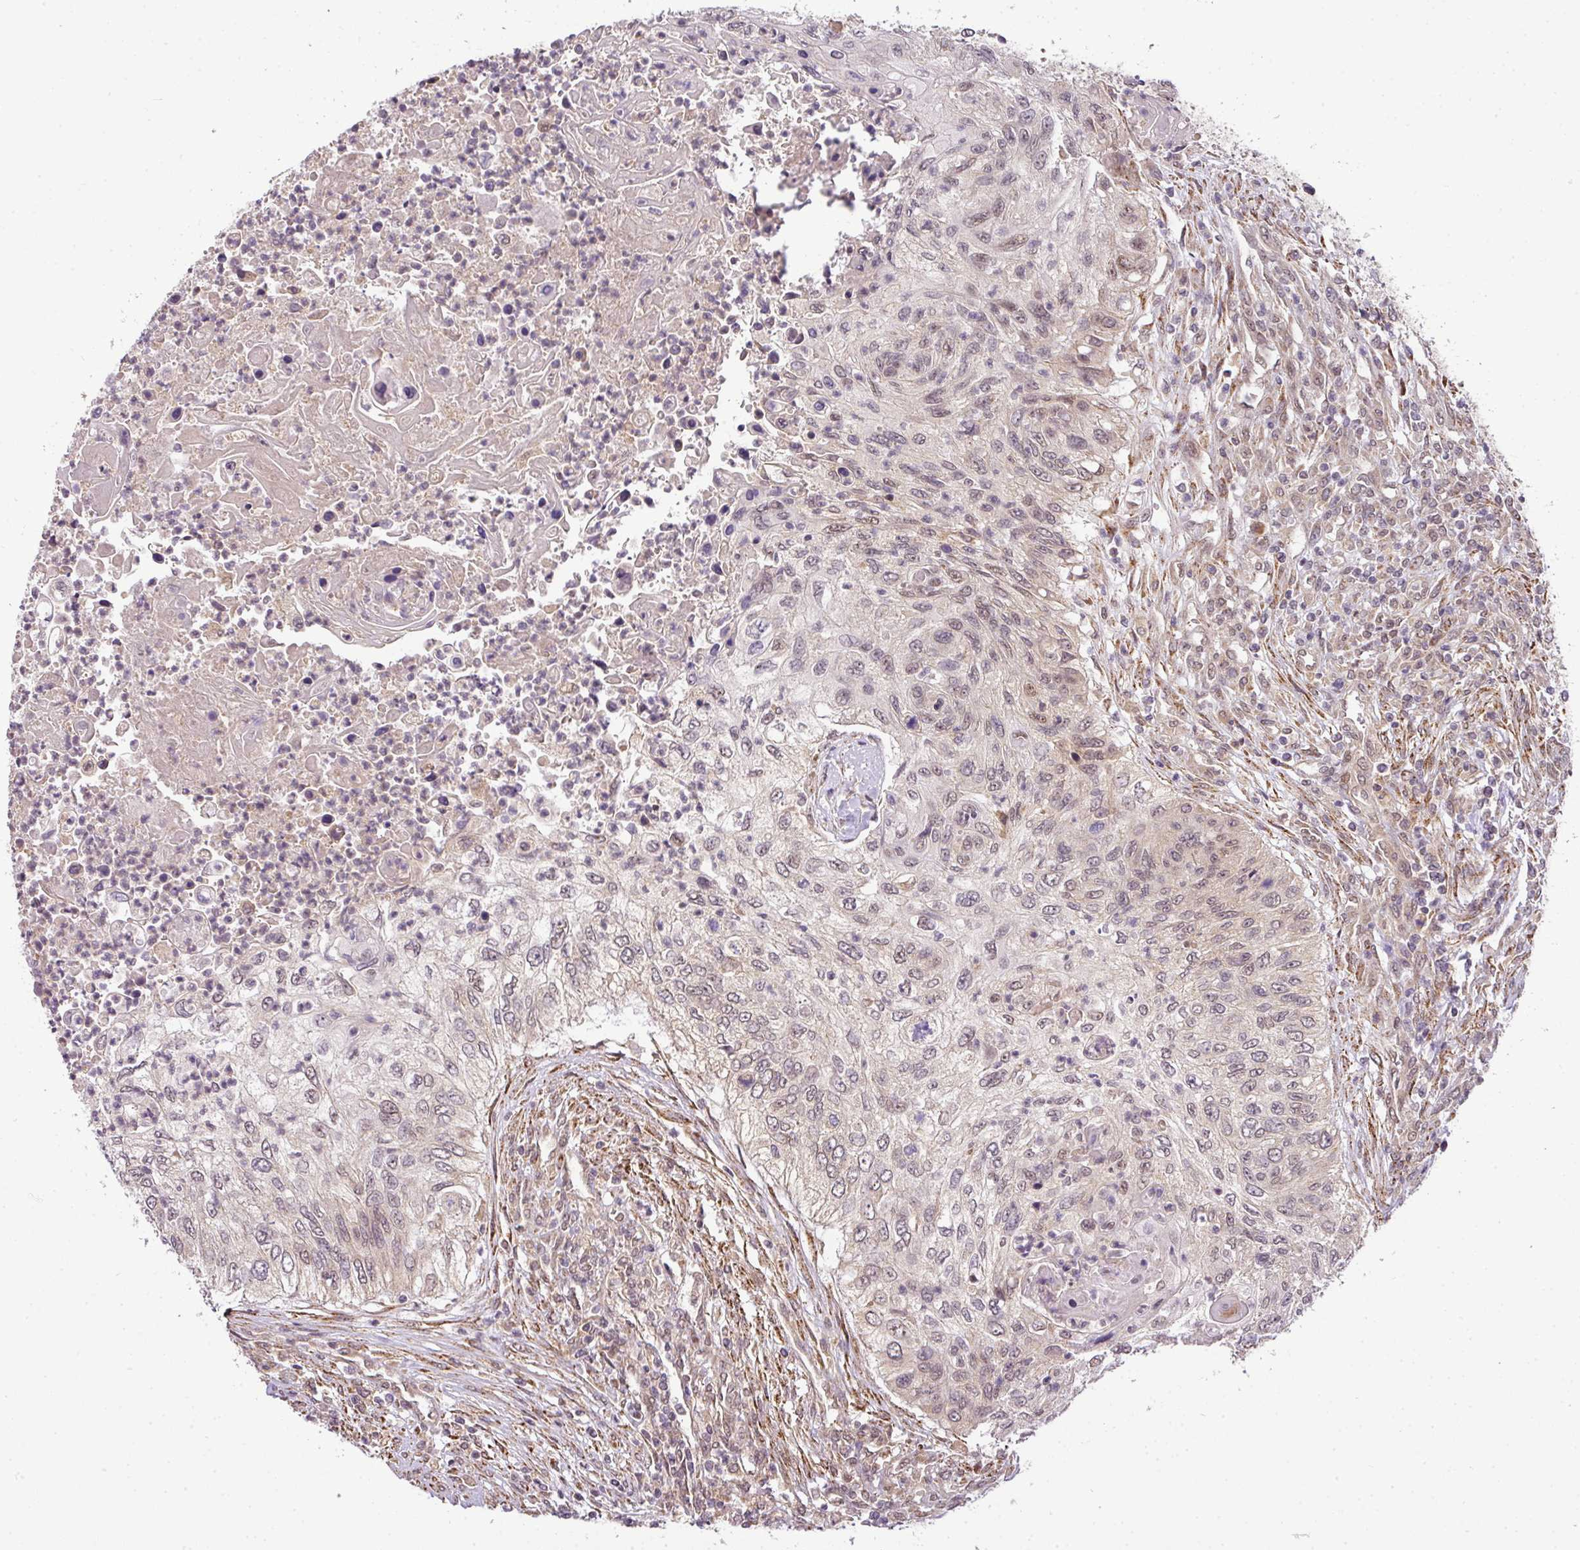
{"staining": {"intensity": "weak", "quantity": "25%-75%", "location": "nuclear"}, "tissue": "urothelial cancer", "cell_type": "Tumor cells", "image_type": "cancer", "snomed": [{"axis": "morphology", "description": "Urothelial carcinoma, High grade"}, {"axis": "topography", "description": "Urinary bladder"}], "caption": "Immunohistochemistry (IHC) (DAB) staining of human high-grade urothelial carcinoma reveals weak nuclear protein positivity in about 25%-75% of tumor cells.", "gene": "C1orf226", "patient": {"sex": "female", "age": 60}}